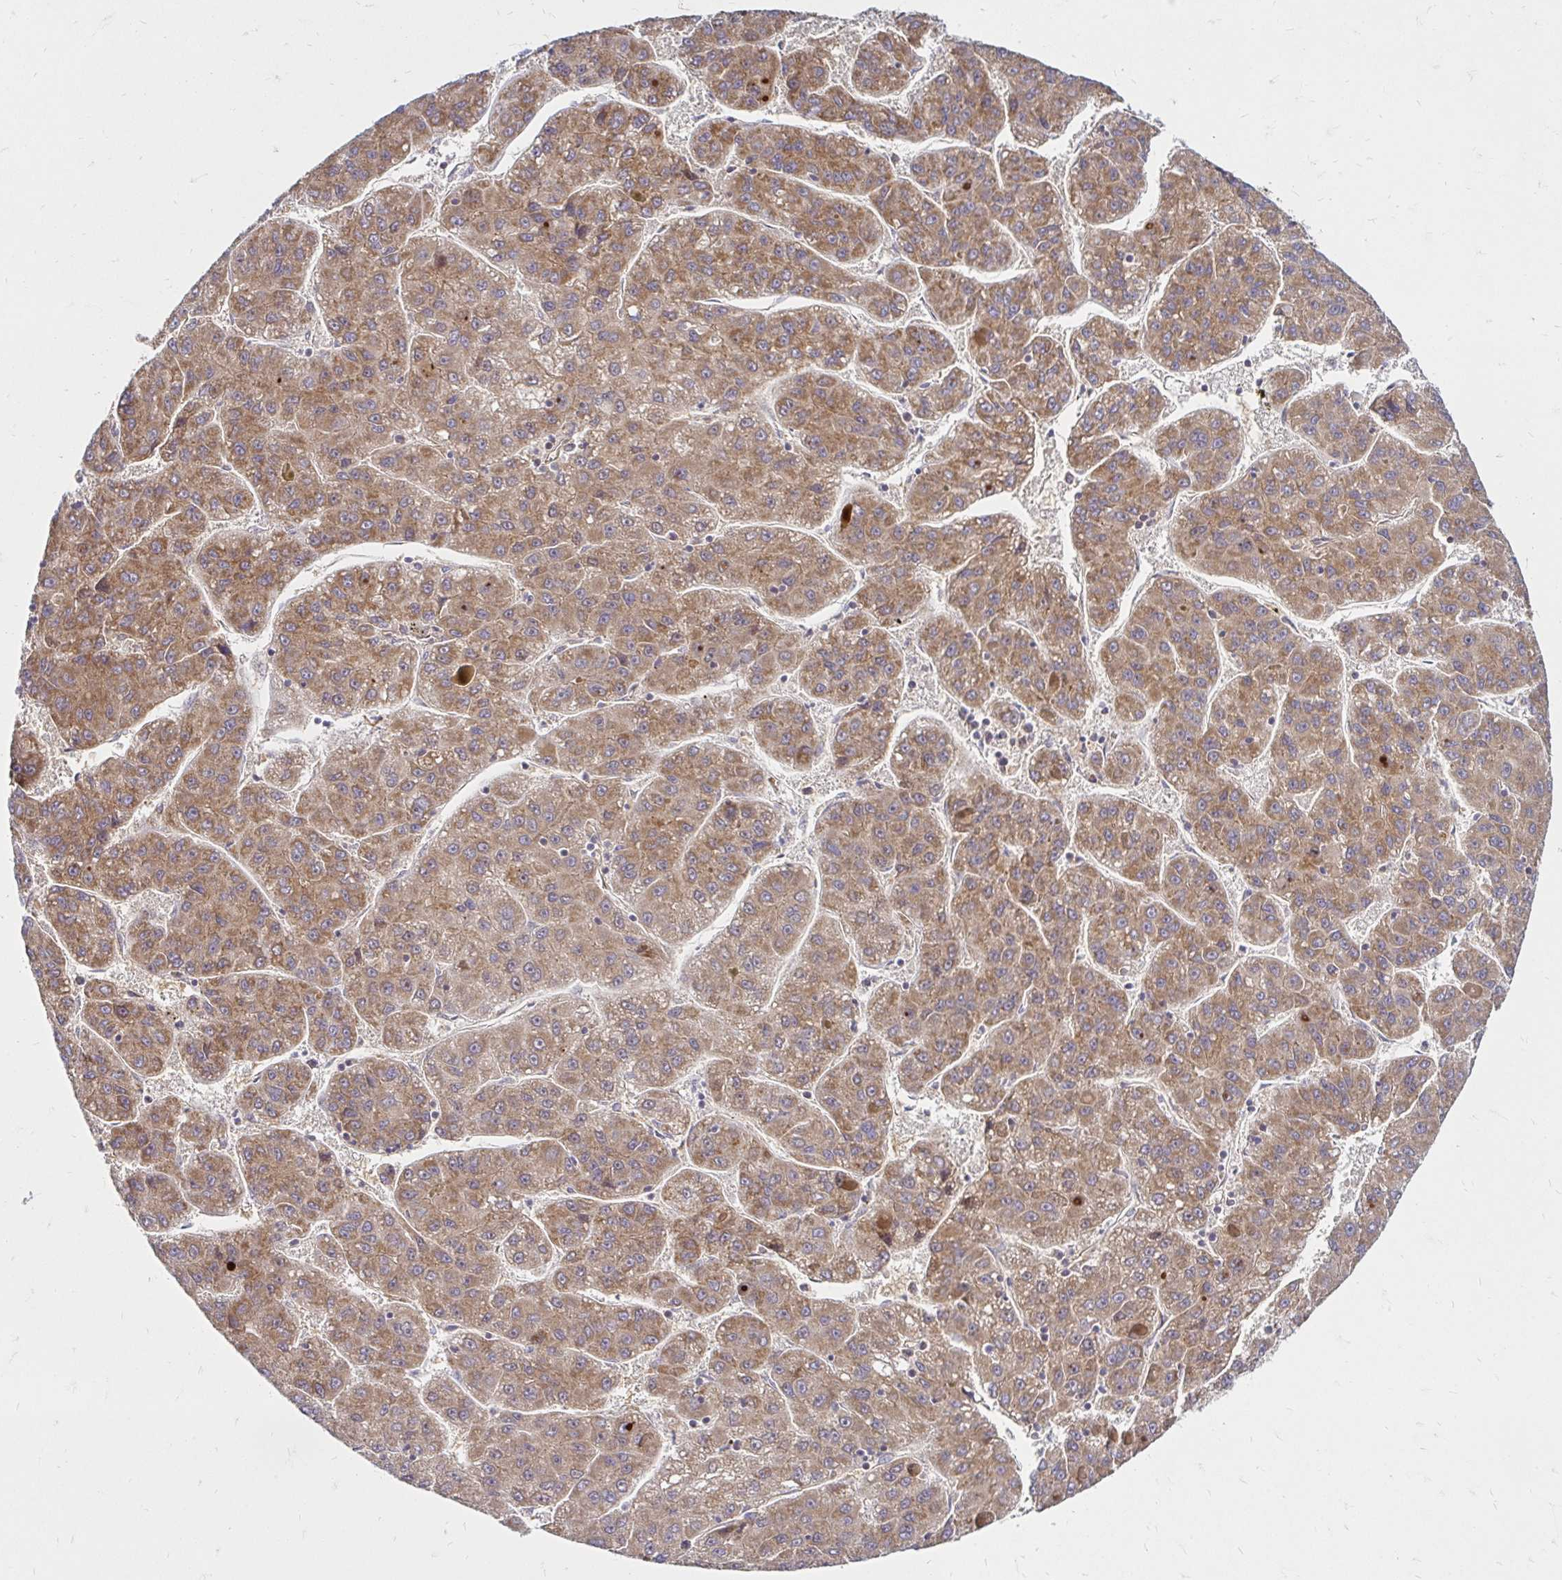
{"staining": {"intensity": "moderate", "quantity": ">75%", "location": "cytoplasmic/membranous"}, "tissue": "liver cancer", "cell_type": "Tumor cells", "image_type": "cancer", "snomed": [{"axis": "morphology", "description": "Carcinoma, Hepatocellular, NOS"}, {"axis": "topography", "description": "Liver"}], "caption": "Immunohistochemical staining of liver cancer (hepatocellular carcinoma) reveals medium levels of moderate cytoplasmic/membranous staining in approximately >75% of tumor cells.", "gene": "ARHGEF37", "patient": {"sex": "female", "age": 82}}